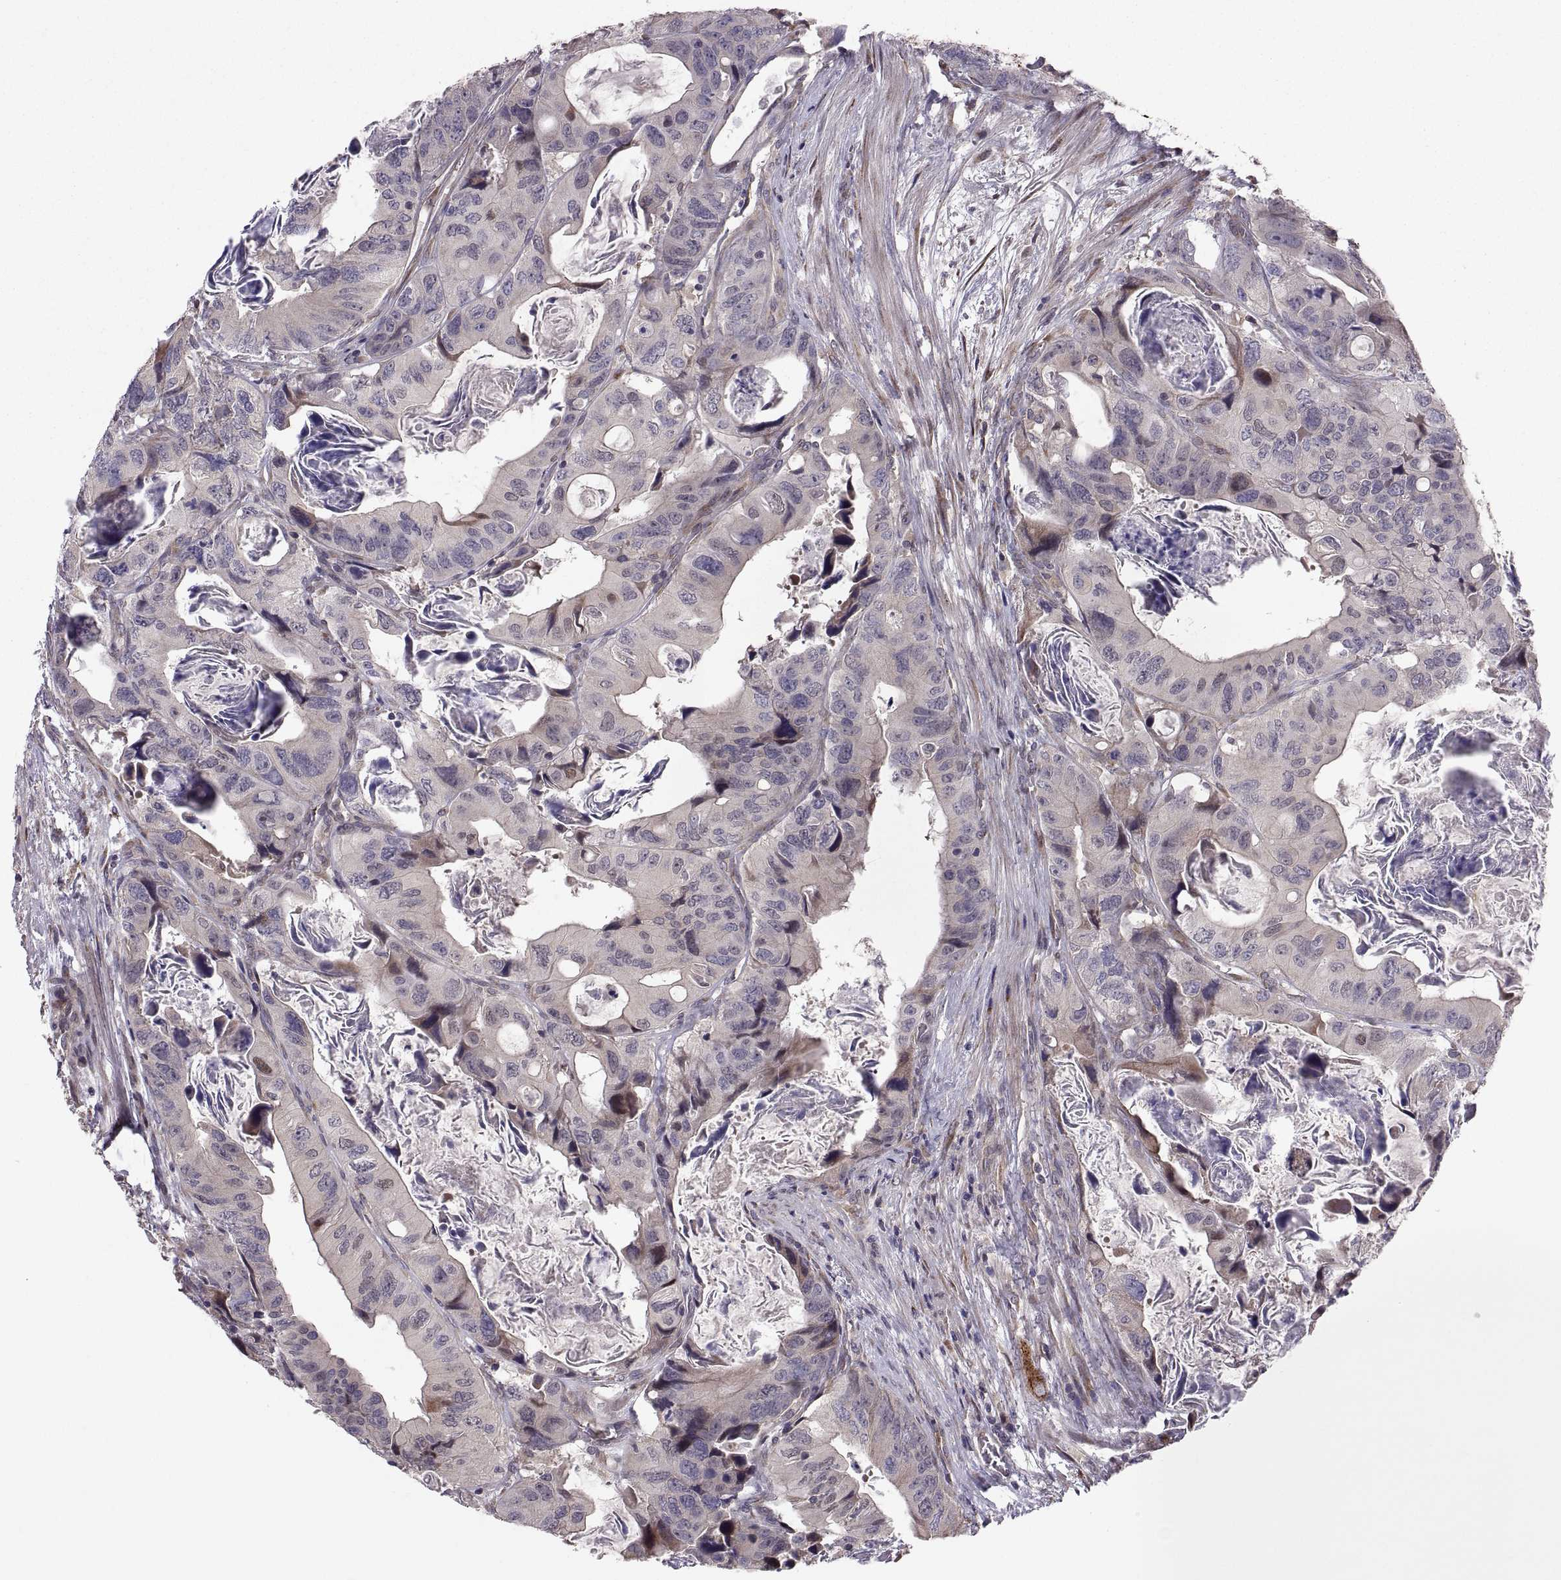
{"staining": {"intensity": "negative", "quantity": "none", "location": "none"}, "tissue": "colorectal cancer", "cell_type": "Tumor cells", "image_type": "cancer", "snomed": [{"axis": "morphology", "description": "Adenocarcinoma, NOS"}, {"axis": "topography", "description": "Rectum"}], "caption": "Immunohistochemical staining of human adenocarcinoma (colorectal) displays no significant expression in tumor cells.", "gene": "TESC", "patient": {"sex": "male", "age": 64}}